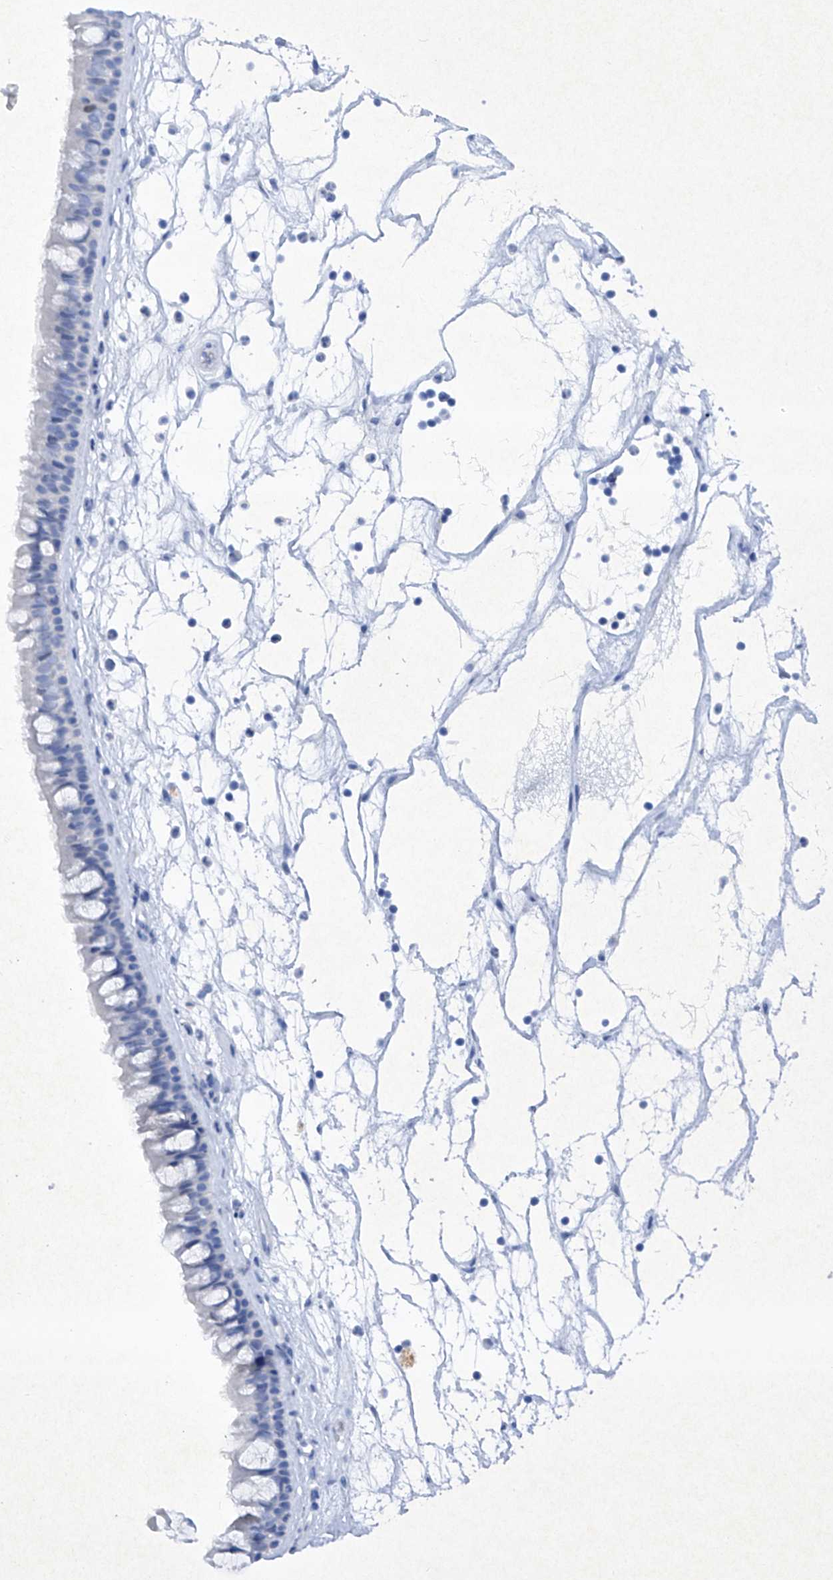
{"staining": {"intensity": "negative", "quantity": "none", "location": "none"}, "tissue": "nasopharynx", "cell_type": "Respiratory epithelial cells", "image_type": "normal", "snomed": [{"axis": "morphology", "description": "Normal tissue, NOS"}, {"axis": "topography", "description": "Nasopharynx"}], "caption": "DAB (3,3'-diaminobenzidine) immunohistochemical staining of normal human nasopharynx demonstrates no significant staining in respiratory epithelial cells.", "gene": "BARX2", "patient": {"sex": "male", "age": 64}}